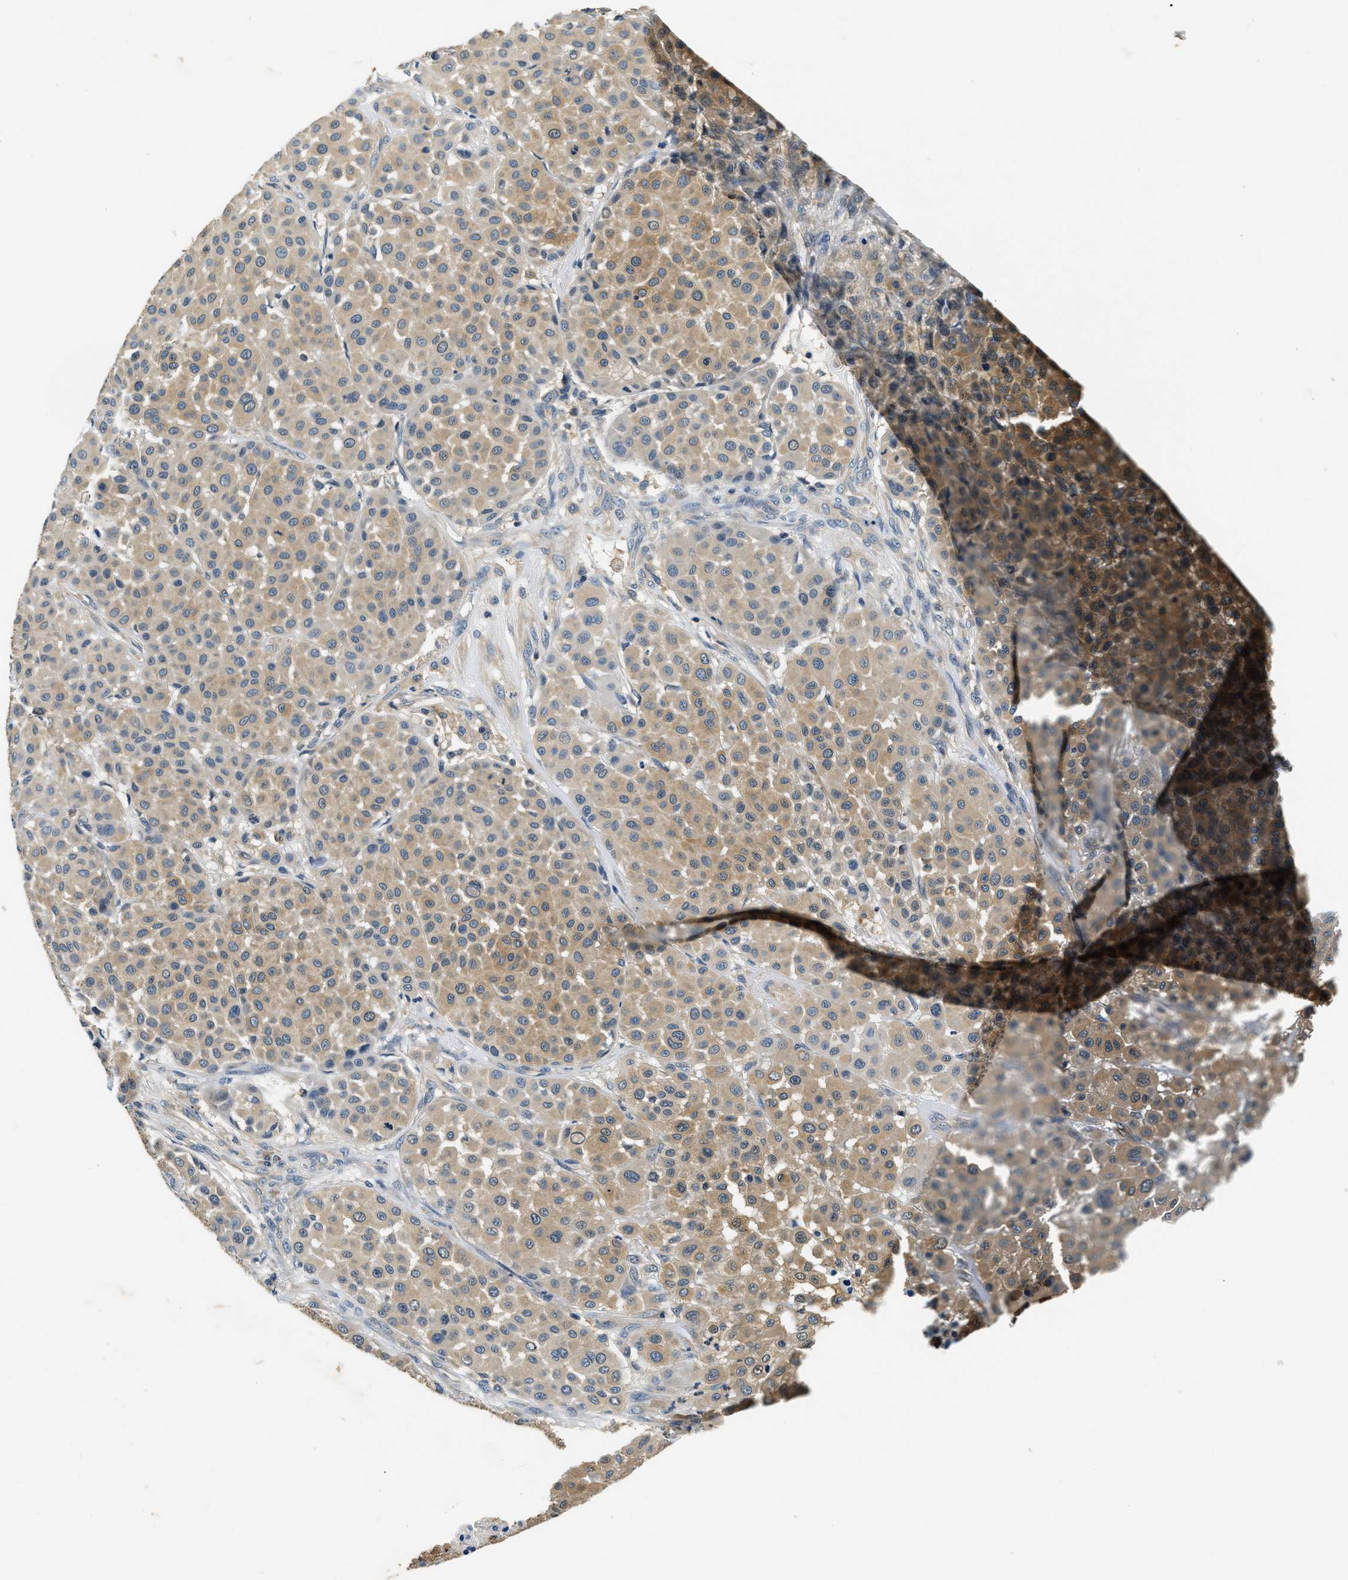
{"staining": {"intensity": "moderate", "quantity": ">75%", "location": "cytoplasmic/membranous"}, "tissue": "melanoma", "cell_type": "Tumor cells", "image_type": "cancer", "snomed": [{"axis": "morphology", "description": "Malignant melanoma, Metastatic site"}, {"axis": "topography", "description": "Soft tissue"}], "caption": "Protein expression analysis of melanoma shows moderate cytoplasmic/membranous positivity in about >75% of tumor cells.", "gene": "RESF1", "patient": {"sex": "male", "age": 41}}